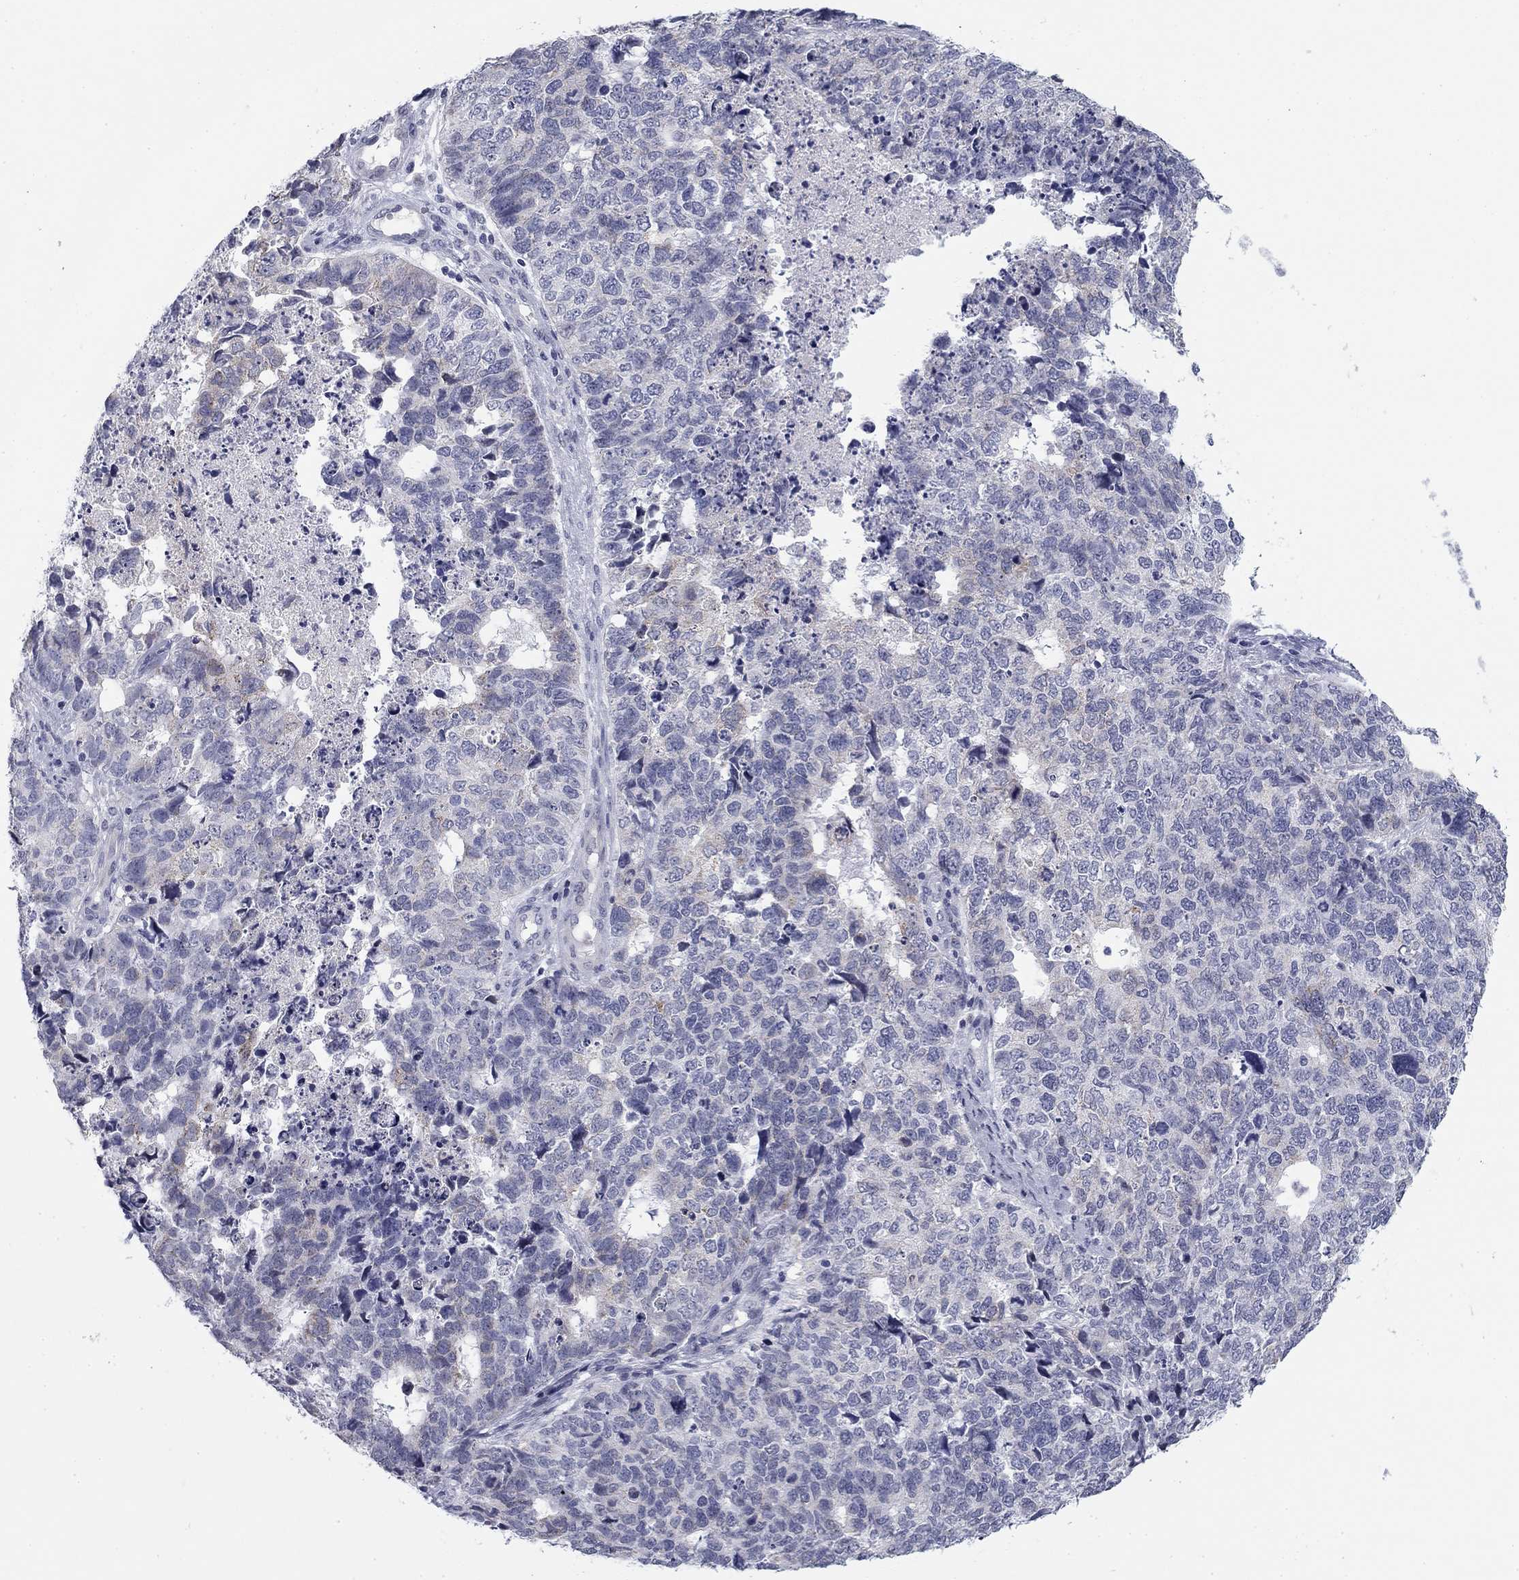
{"staining": {"intensity": "negative", "quantity": "none", "location": "none"}, "tissue": "cervical cancer", "cell_type": "Tumor cells", "image_type": "cancer", "snomed": [{"axis": "morphology", "description": "Squamous cell carcinoma, NOS"}, {"axis": "topography", "description": "Cervix"}], "caption": "This is an immunohistochemistry (IHC) histopathology image of cervical squamous cell carcinoma. There is no positivity in tumor cells.", "gene": "PRPH", "patient": {"sex": "female", "age": 63}}